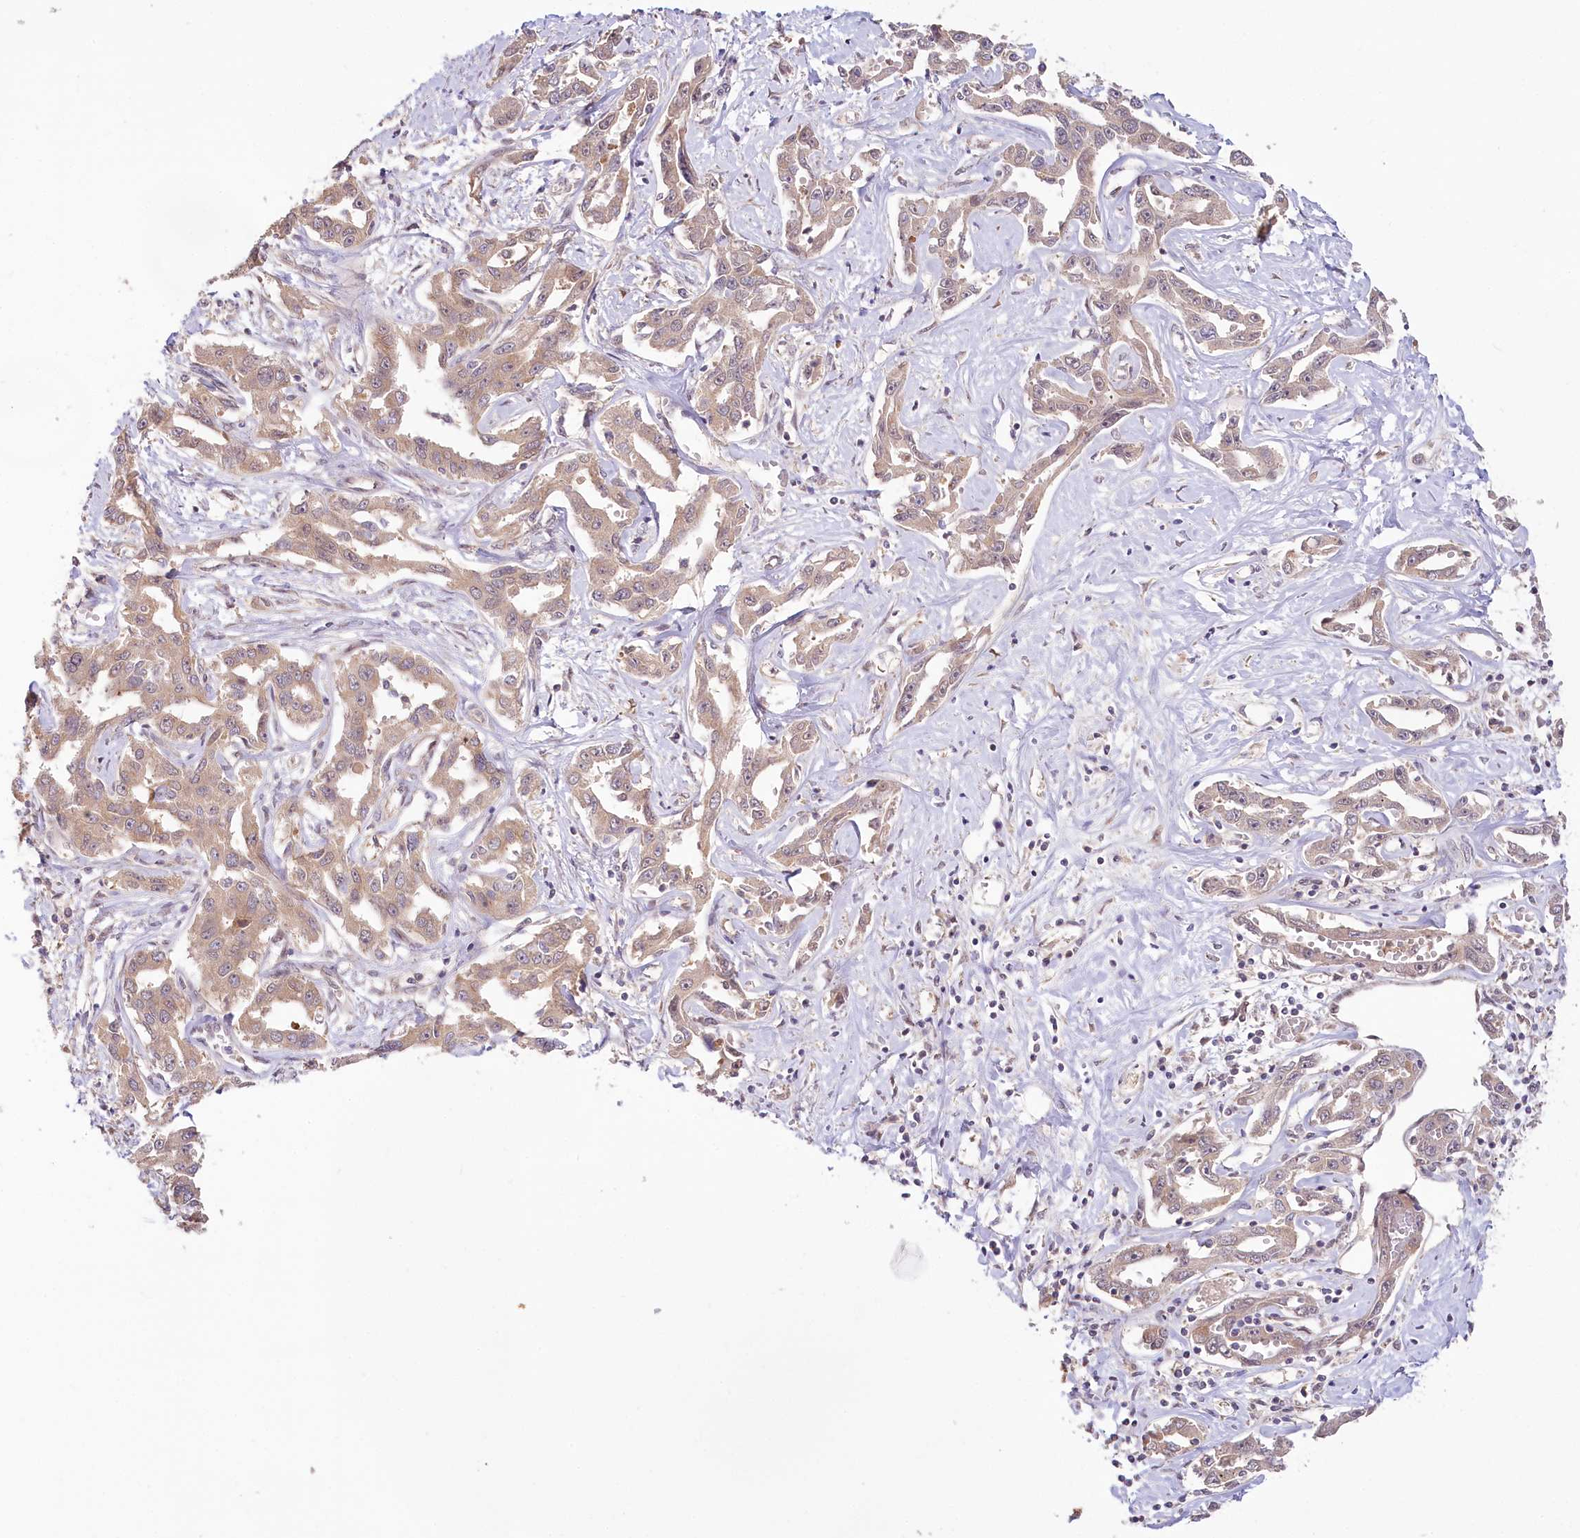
{"staining": {"intensity": "weak", "quantity": ">75%", "location": "cytoplasmic/membranous"}, "tissue": "liver cancer", "cell_type": "Tumor cells", "image_type": "cancer", "snomed": [{"axis": "morphology", "description": "Cholangiocarcinoma"}, {"axis": "topography", "description": "Liver"}], "caption": "Immunohistochemistry (IHC) histopathology image of neoplastic tissue: human liver cholangiocarcinoma stained using immunohistochemistry (IHC) demonstrates low levels of weak protein expression localized specifically in the cytoplasmic/membranous of tumor cells, appearing as a cytoplasmic/membranous brown color.", "gene": "CEP70", "patient": {"sex": "male", "age": 59}}